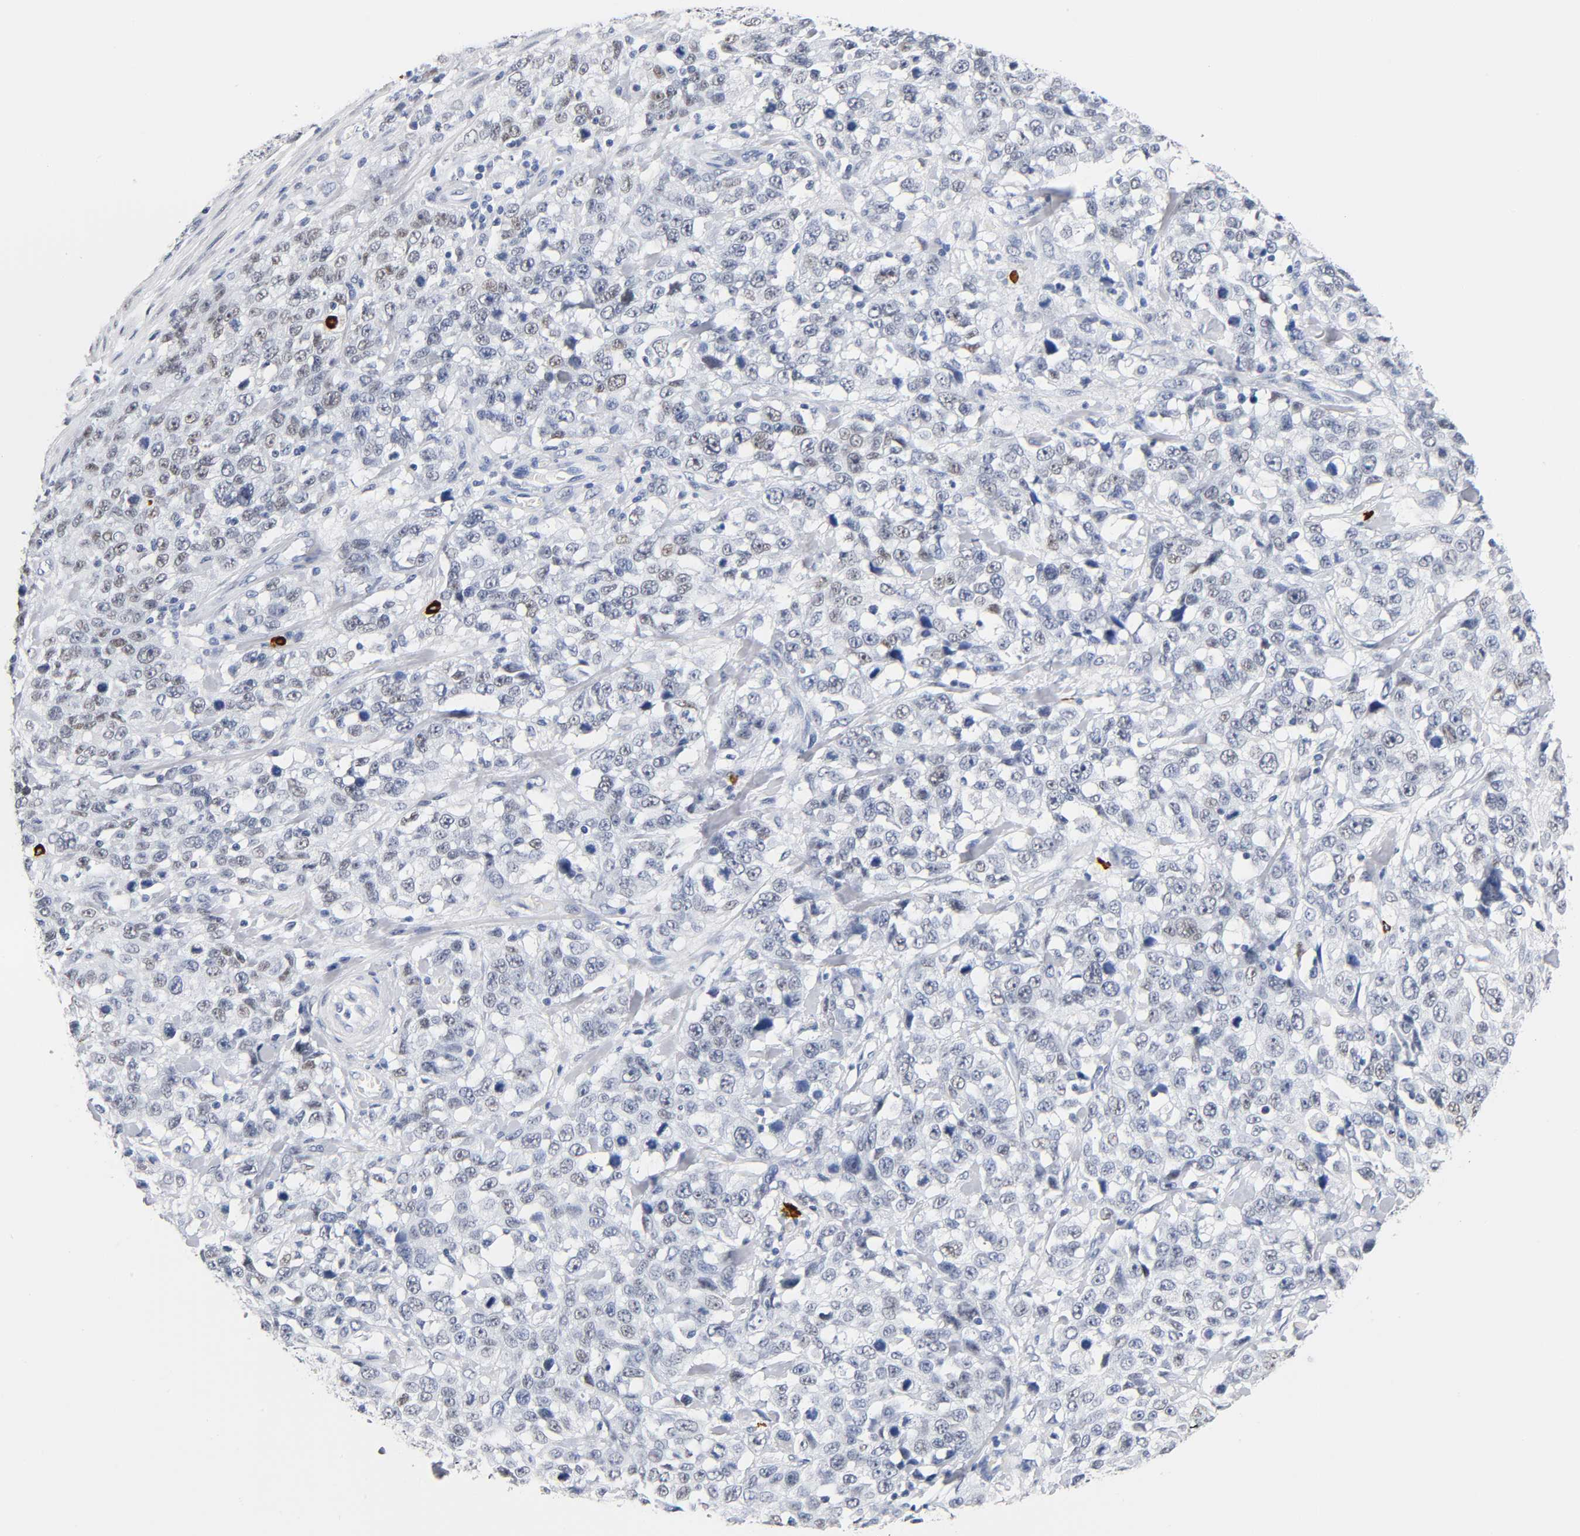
{"staining": {"intensity": "weak", "quantity": "<25%", "location": "nuclear"}, "tissue": "stomach cancer", "cell_type": "Tumor cells", "image_type": "cancer", "snomed": [{"axis": "morphology", "description": "Normal tissue, NOS"}, {"axis": "morphology", "description": "Adenocarcinoma, NOS"}, {"axis": "topography", "description": "Stomach"}], "caption": "IHC of stomach adenocarcinoma displays no staining in tumor cells.", "gene": "NAB2", "patient": {"sex": "male", "age": 48}}